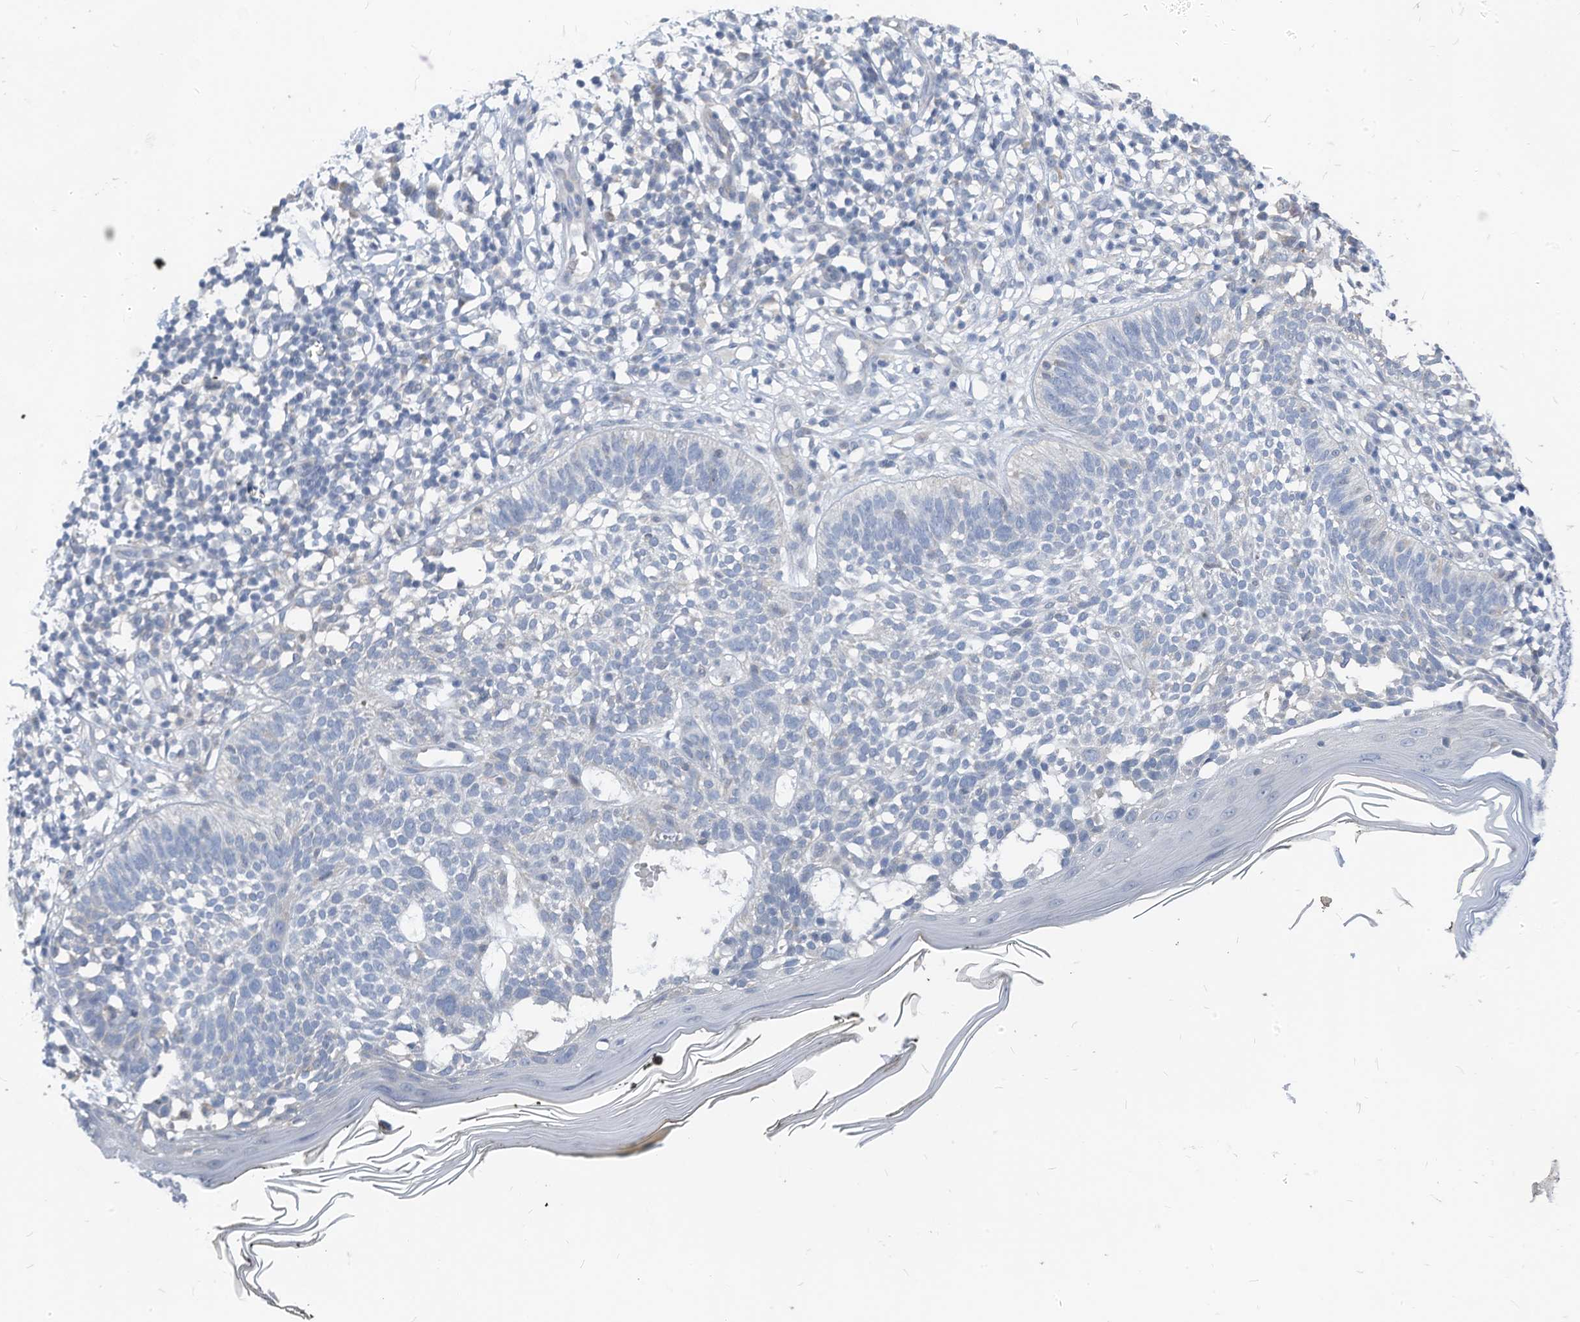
{"staining": {"intensity": "negative", "quantity": "none", "location": "none"}, "tissue": "skin cancer", "cell_type": "Tumor cells", "image_type": "cancer", "snomed": [{"axis": "morphology", "description": "Basal cell carcinoma"}, {"axis": "topography", "description": "Skin"}], "caption": "Immunohistochemistry image of skin cancer stained for a protein (brown), which reveals no expression in tumor cells.", "gene": "LDAH", "patient": {"sex": "female", "age": 64}}